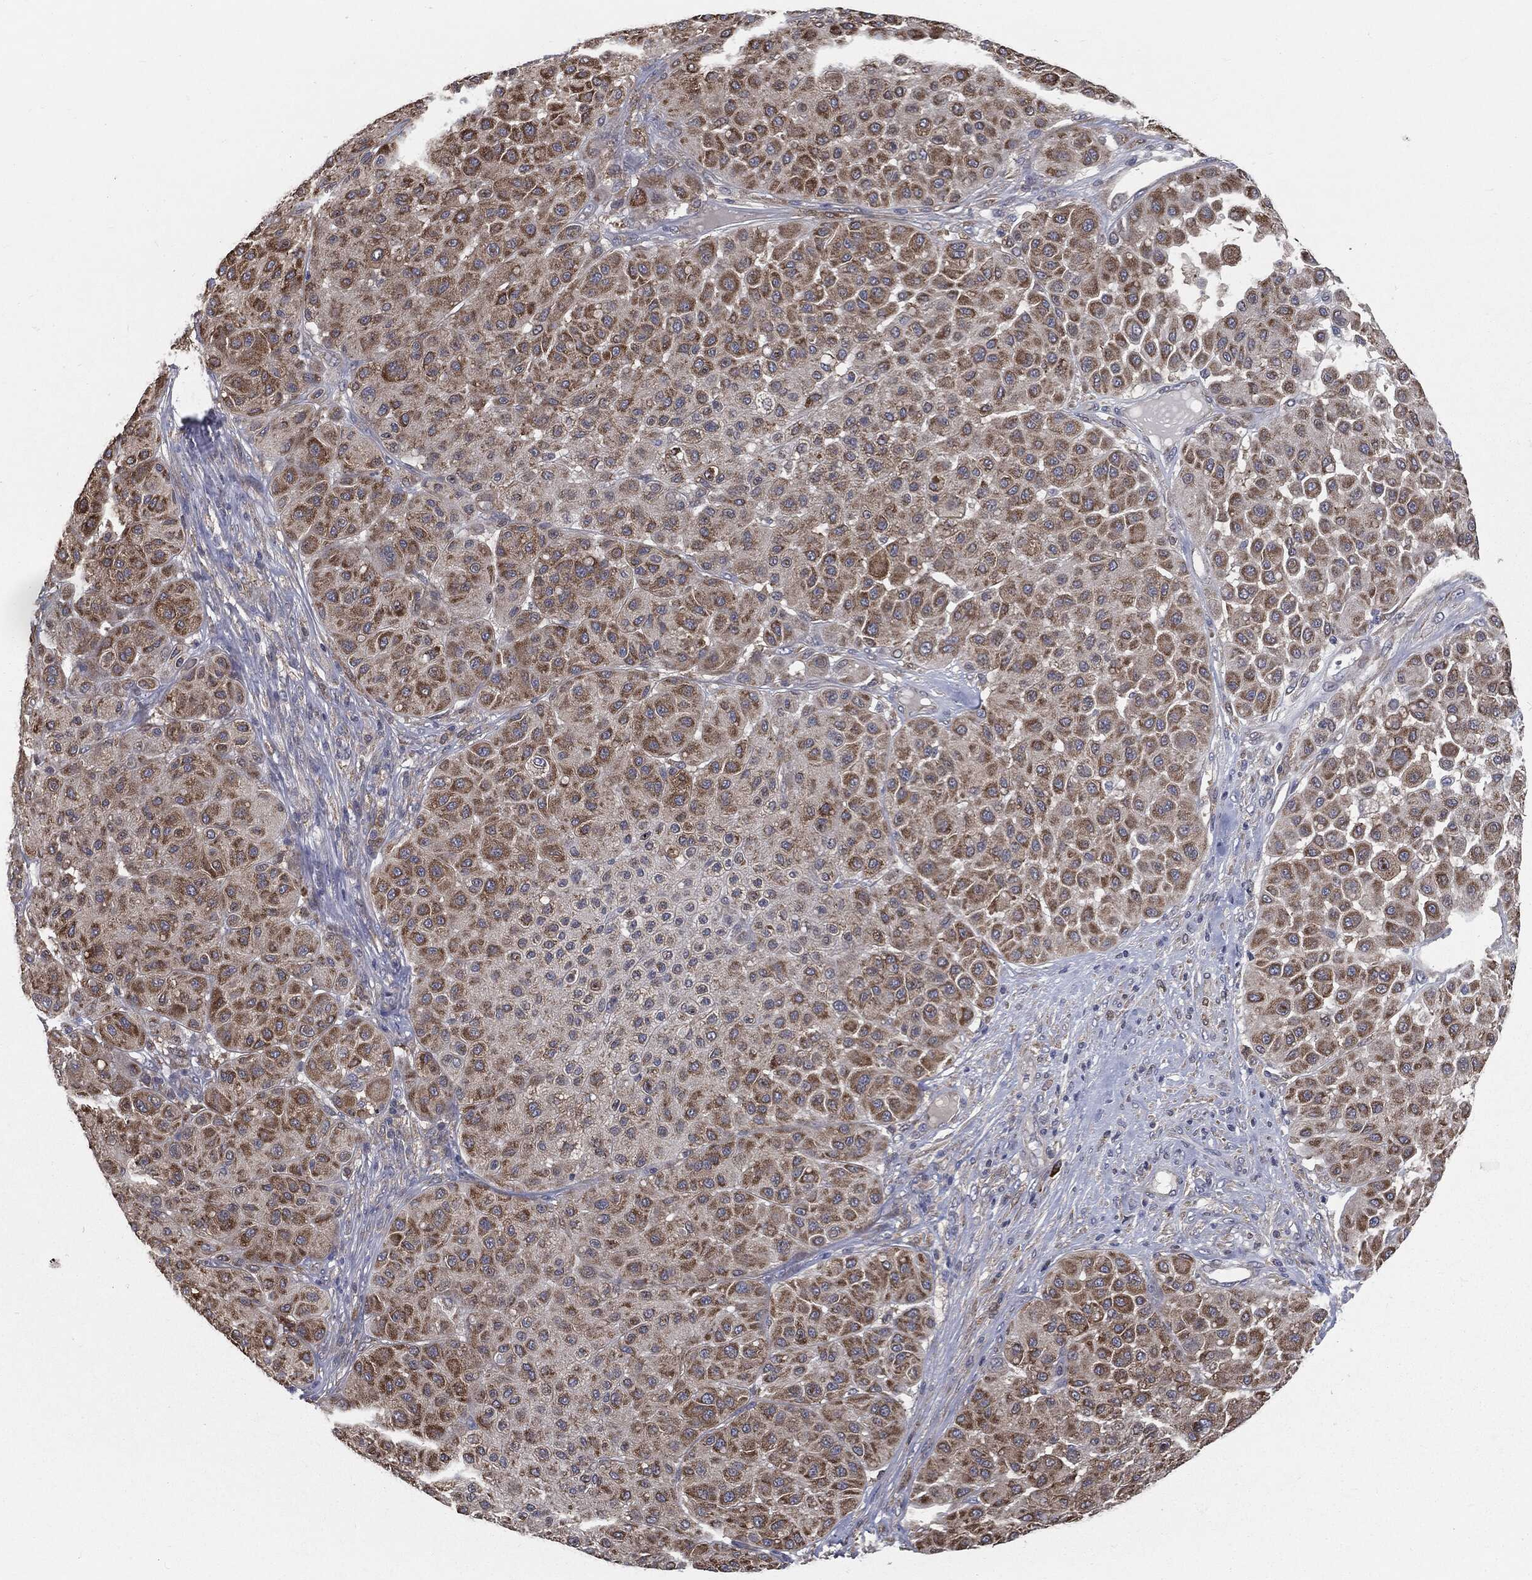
{"staining": {"intensity": "moderate", "quantity": ">75%", "location": "cytoplasmic/membranous"}, "tissue": "melanoma", "cell_type": "Tumor cells", "image_type": "cancer", "snomed": [{"axis": "morphology", "description": "Malignant melanoma, Metastatic site"}, {"axis": "topography", "description": "Smooth muscle"}], "caption": "Human malignant melanoma (metastatic site) stained with a protein marker exhibits moderate staining in tumor cells.", "gene": "PRDX4", "patient": {"sex": "male", "age": 41}}